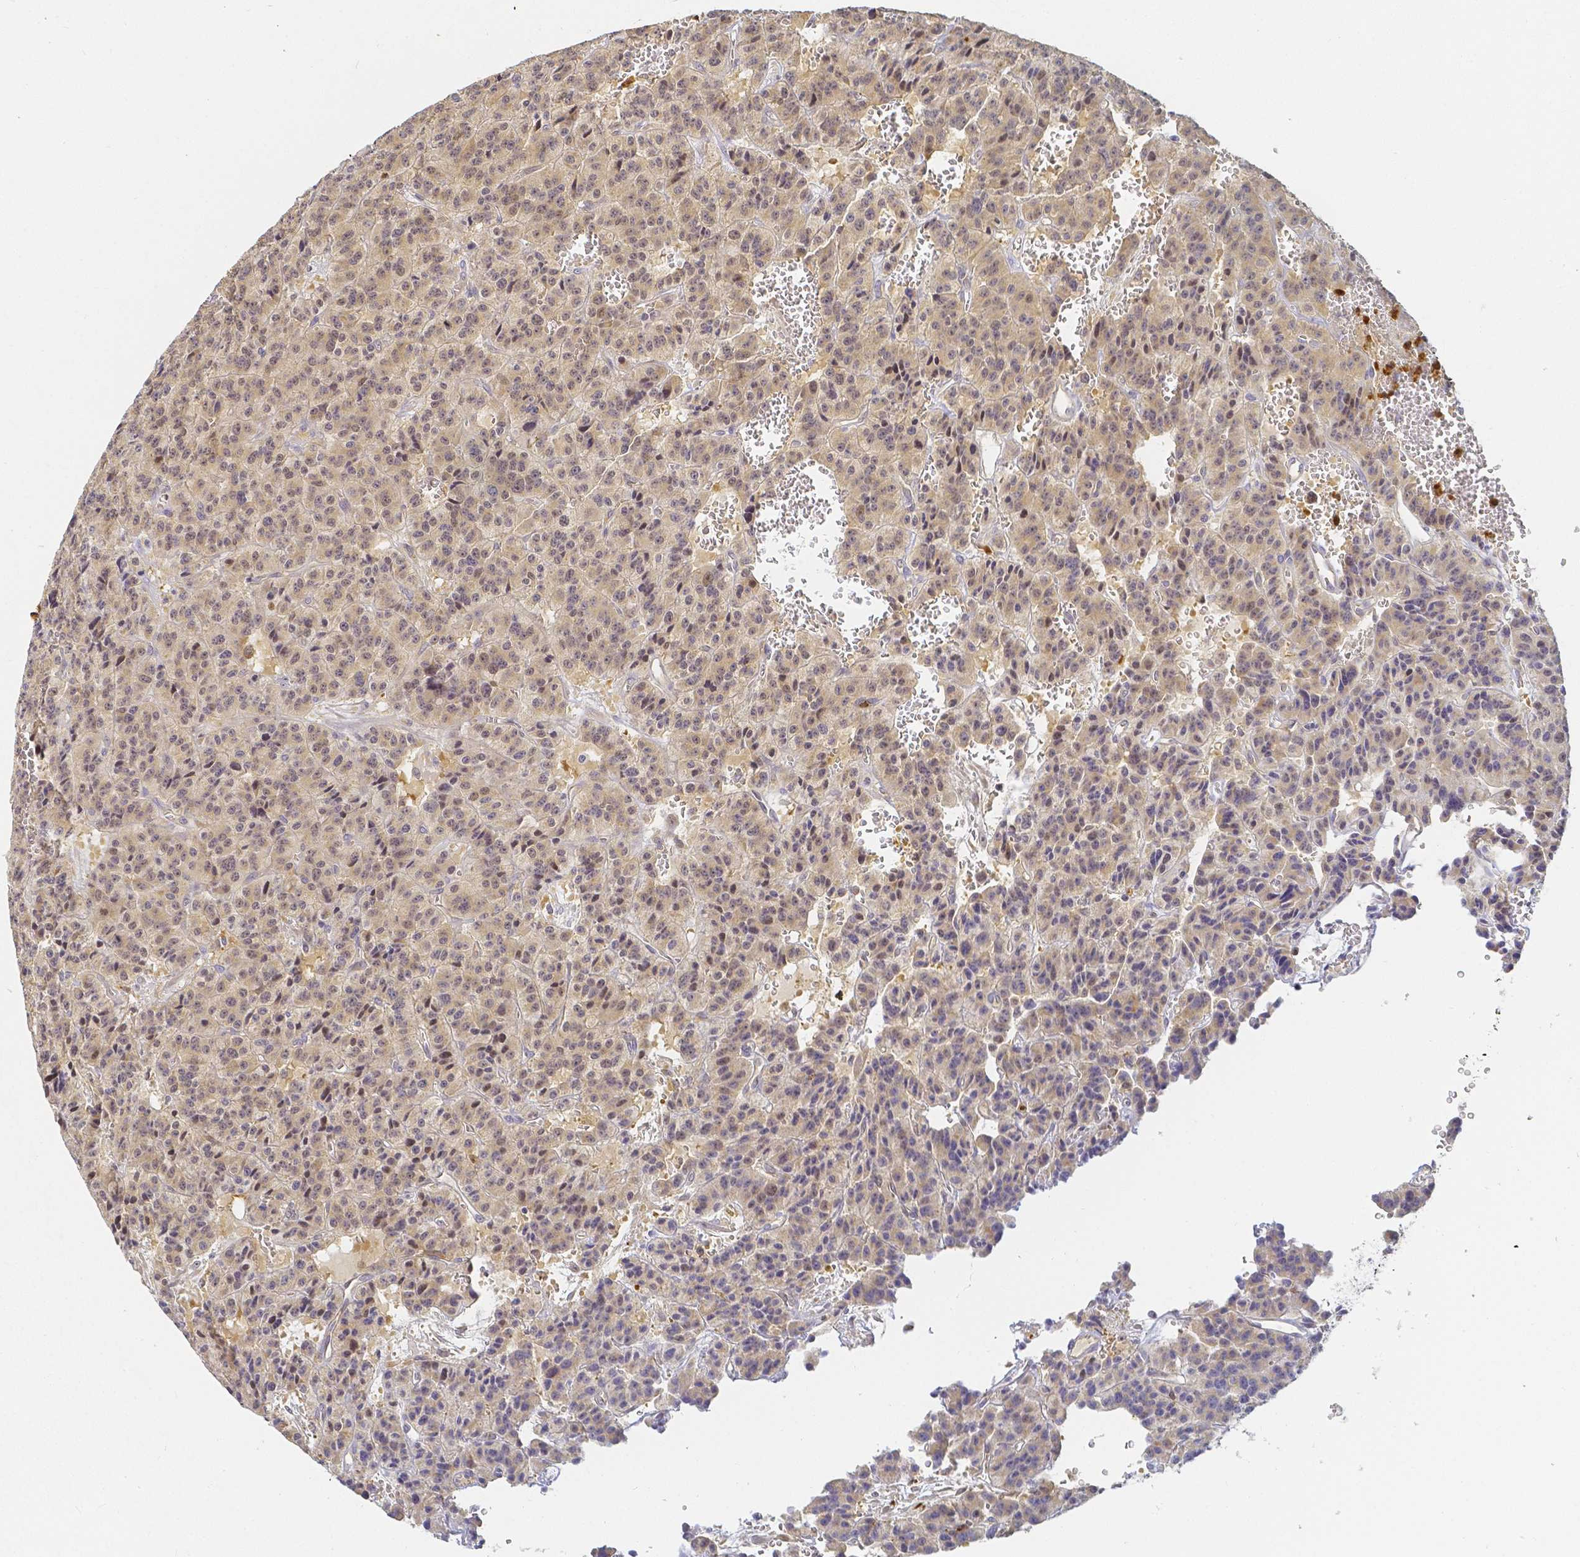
{"staining": {"intensity": "weak", "quantity": "25%-75%", "location": "cytoplasmic/membranous,nuclear"}, "tissue": "carcinoid", "cell_type": "Tumor cells", "image_type": "cancer", "snomed": [{"axis": "morphology", "description": "Carcinoid, malignant, NOS"}, {"axis": "topography", "description": "Lung"}], "caption": "This image shows carcinoid (malignant) stained with immunohistochemistry (IHC) to label a protein in brown. The cytoplasmic/membranous and nuclear of tumor cells show weak positivity for the protein. Nuclei are counter-stained blue.", "gene": "KCNH1", "patient": {"sex": "female", "age": 71}}